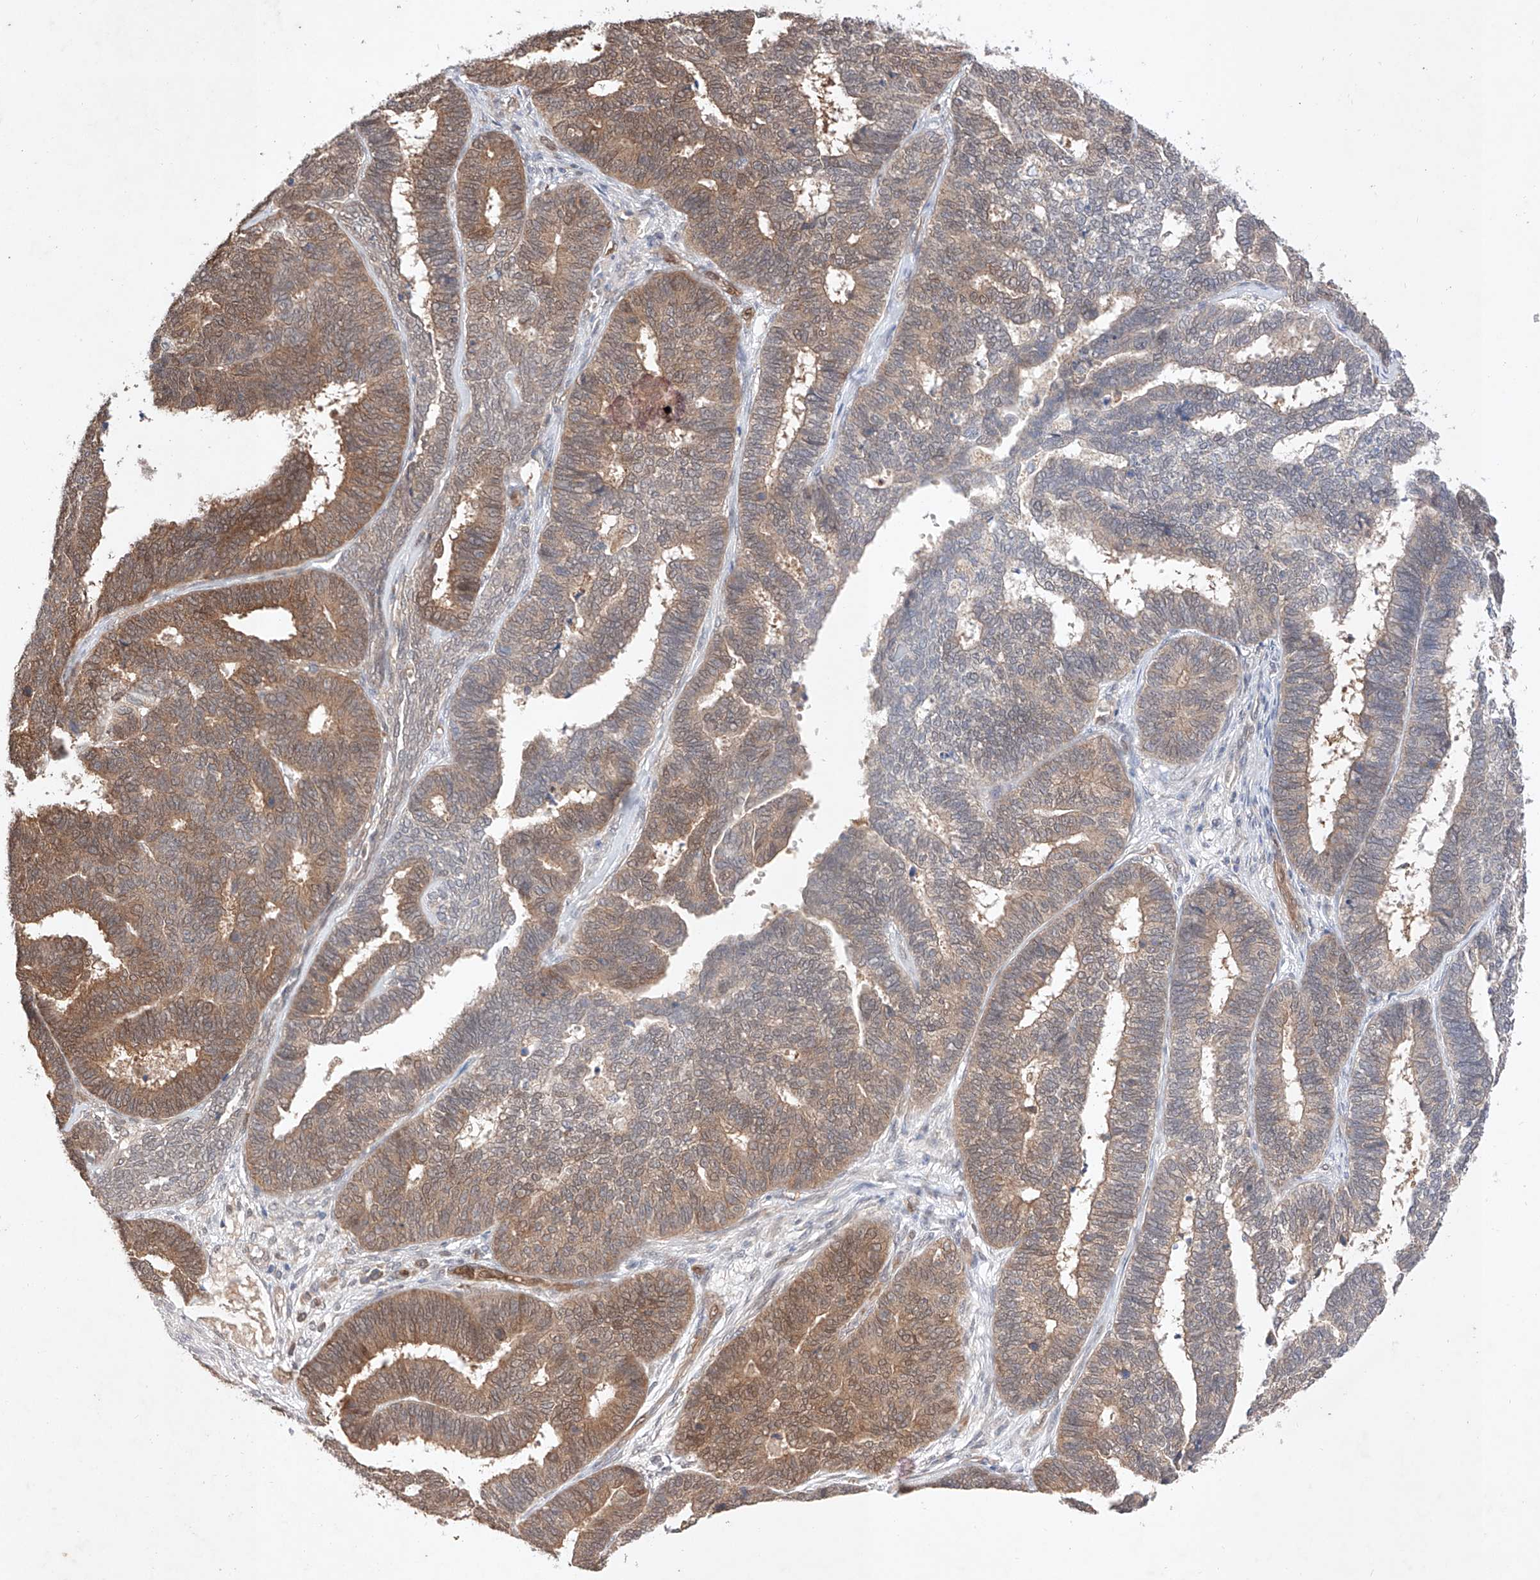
{"staining": {"intensity": "moderate", "quantity": "25%-75%", "location": "cytoplasmic/membranous,nuclear"}, "tissue": "endometrial cancer", "cell_type": "Tumor cells", "image_type": "cancer", "snomed": [{"axis": "morphology", "description": "Adenocarcinoma, NOS"}, {"axis": "topography", "description": "Endometrium"}], "caption": "The immunohistochemical stain shows moderate cytoplasmic/membranous and nuclear expression in tumor cells of adenocarcinoma (endometrial) tissue. Nuclei are stained in blue.", "gene": "ZNF124", "patient": {"sex": "female", "age": 70}}